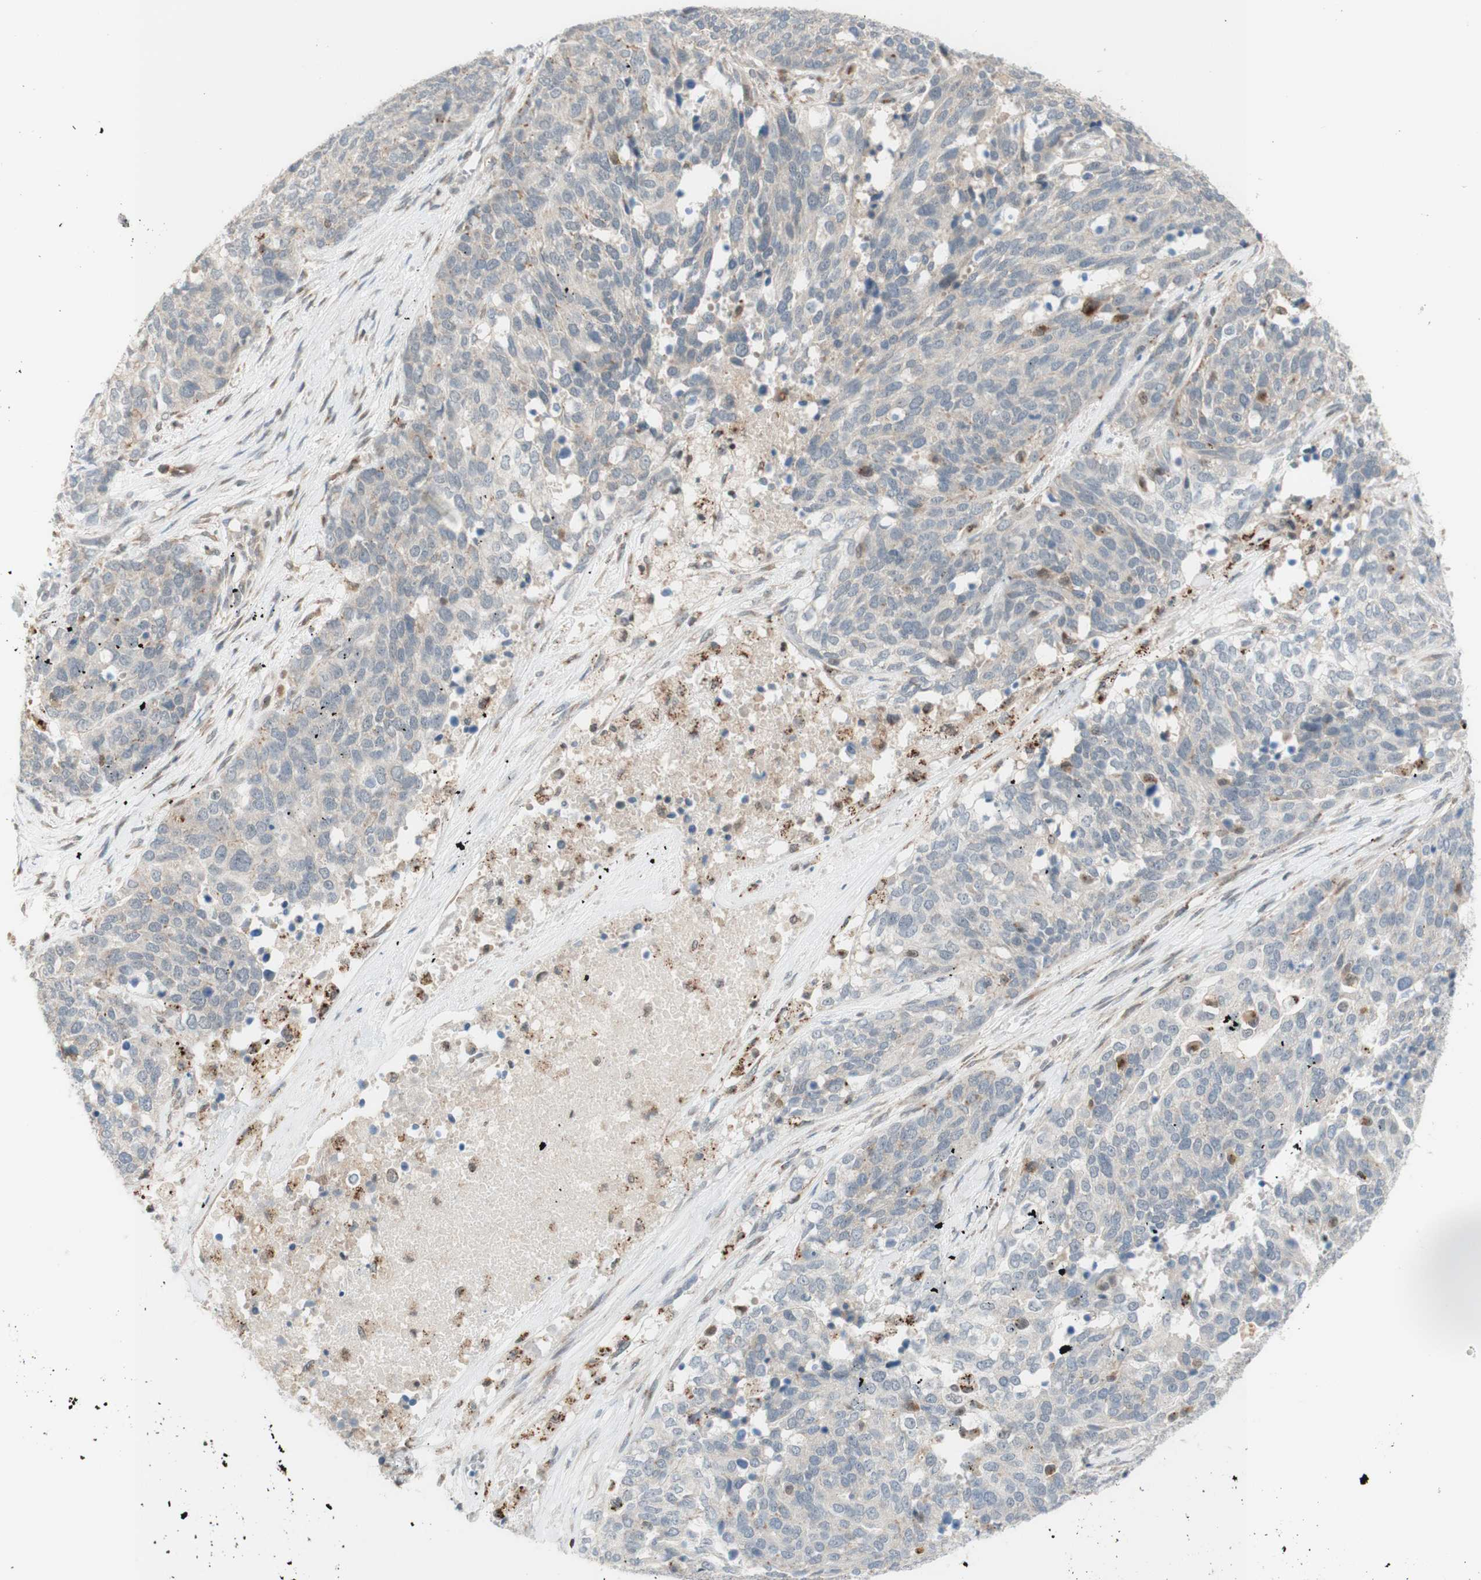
{"staining": {"intensity": "negative", "quantity": "none", "location": "none"}, "tissue": "ovarian cancer", "cell_type": "Tumor cells", "image_type": "cancer", "snomed": [{"axis": "morphology", "description": "Cystadenocarcinoma, serous, NOS"}, {"axis": "topography", "description": "Ovary"}], "caption": "Immunohistochemical staining of ovarian cancer exhibits no significant staining in tumor cells.", "gene": "GAPT", "patient": {"sex": "female", "age": 44}}